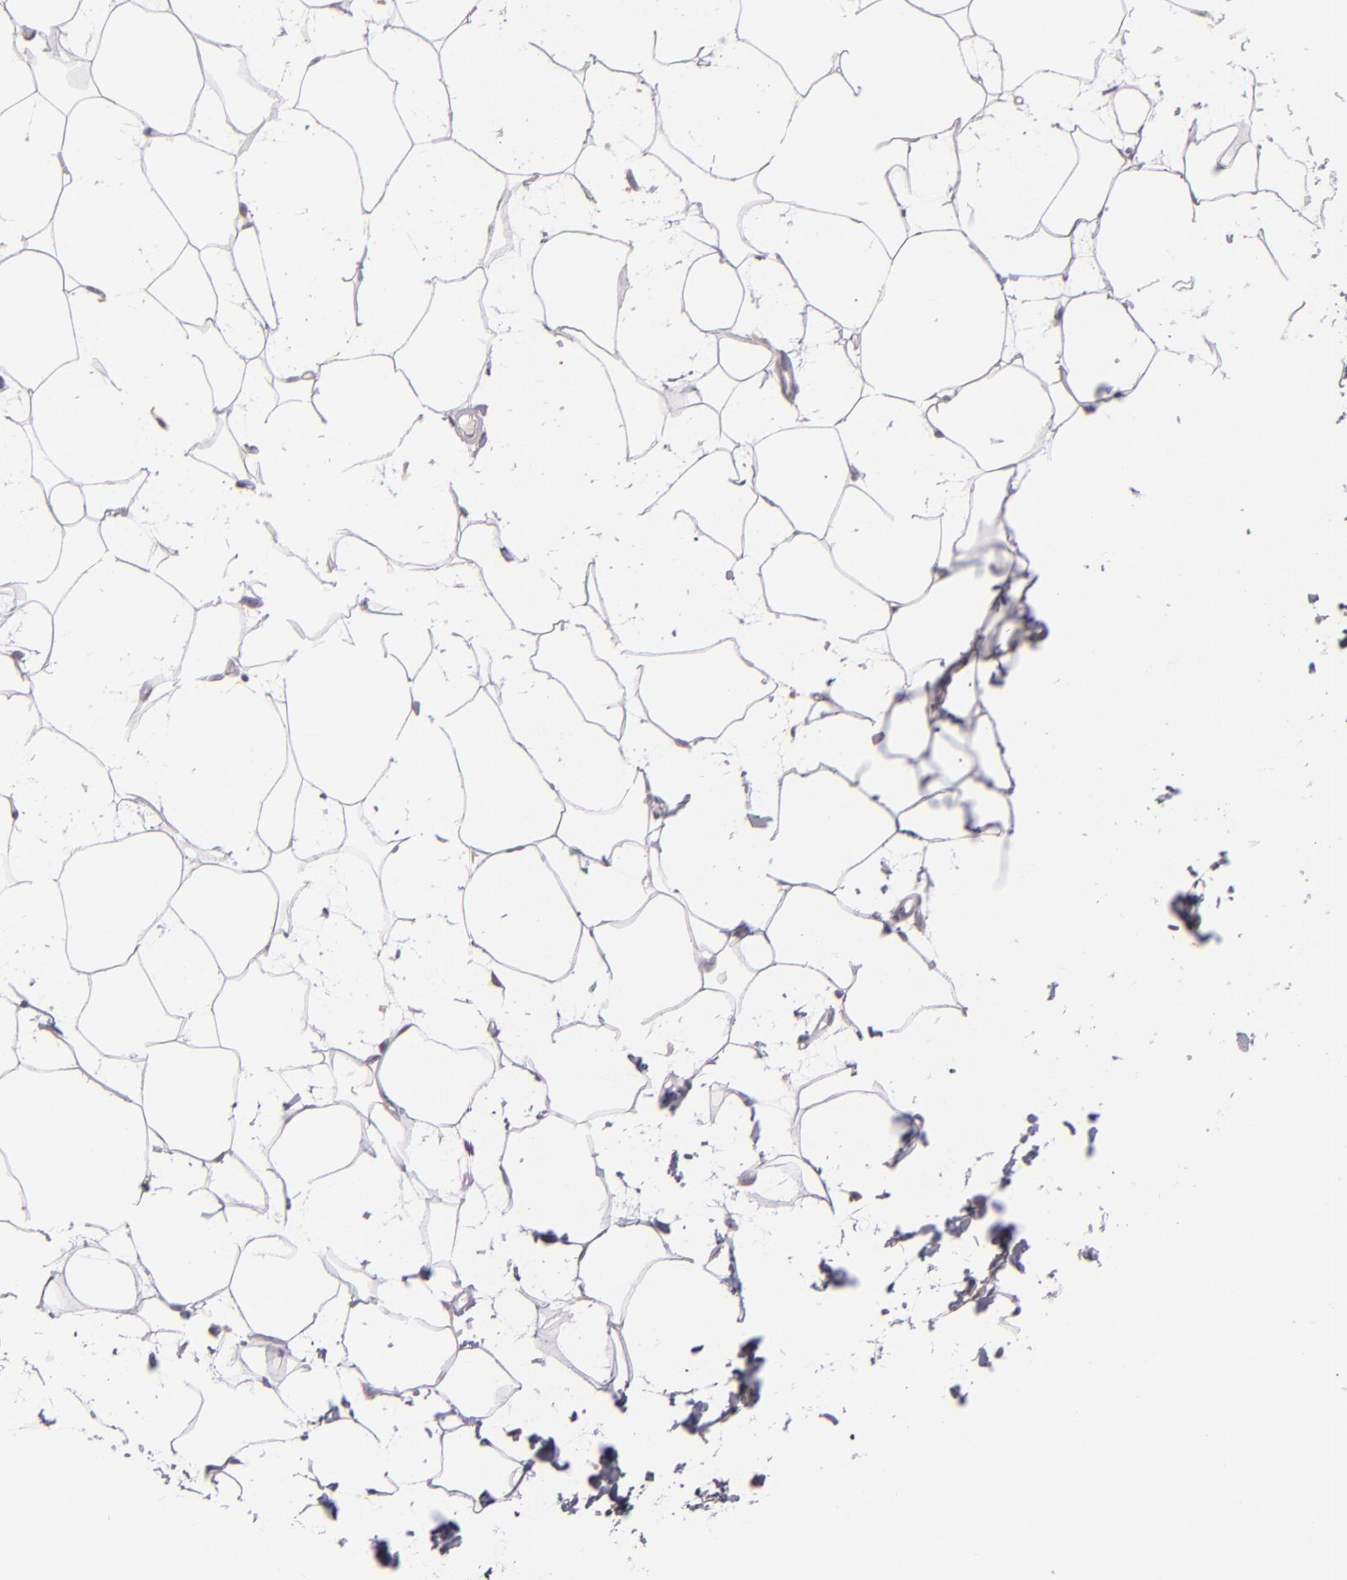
{"staining": {"intensity": "negative", "quantity": "none", "location": "none"}, "tissue": "adipose tissue", "cell_type": "Adipocytes", "image_type": "normal", "snomed": [{"axis": "morphology", "description": "Normal tissue, NOS"}, {"axis": "topography", "description": "Breast"}], "caption": "Immunohistochemical staining of benign human adipose tissue displays no significant positivity in adipocytes.", "gene": "EFS", "patient": {"sex": "female", "age": 45}}